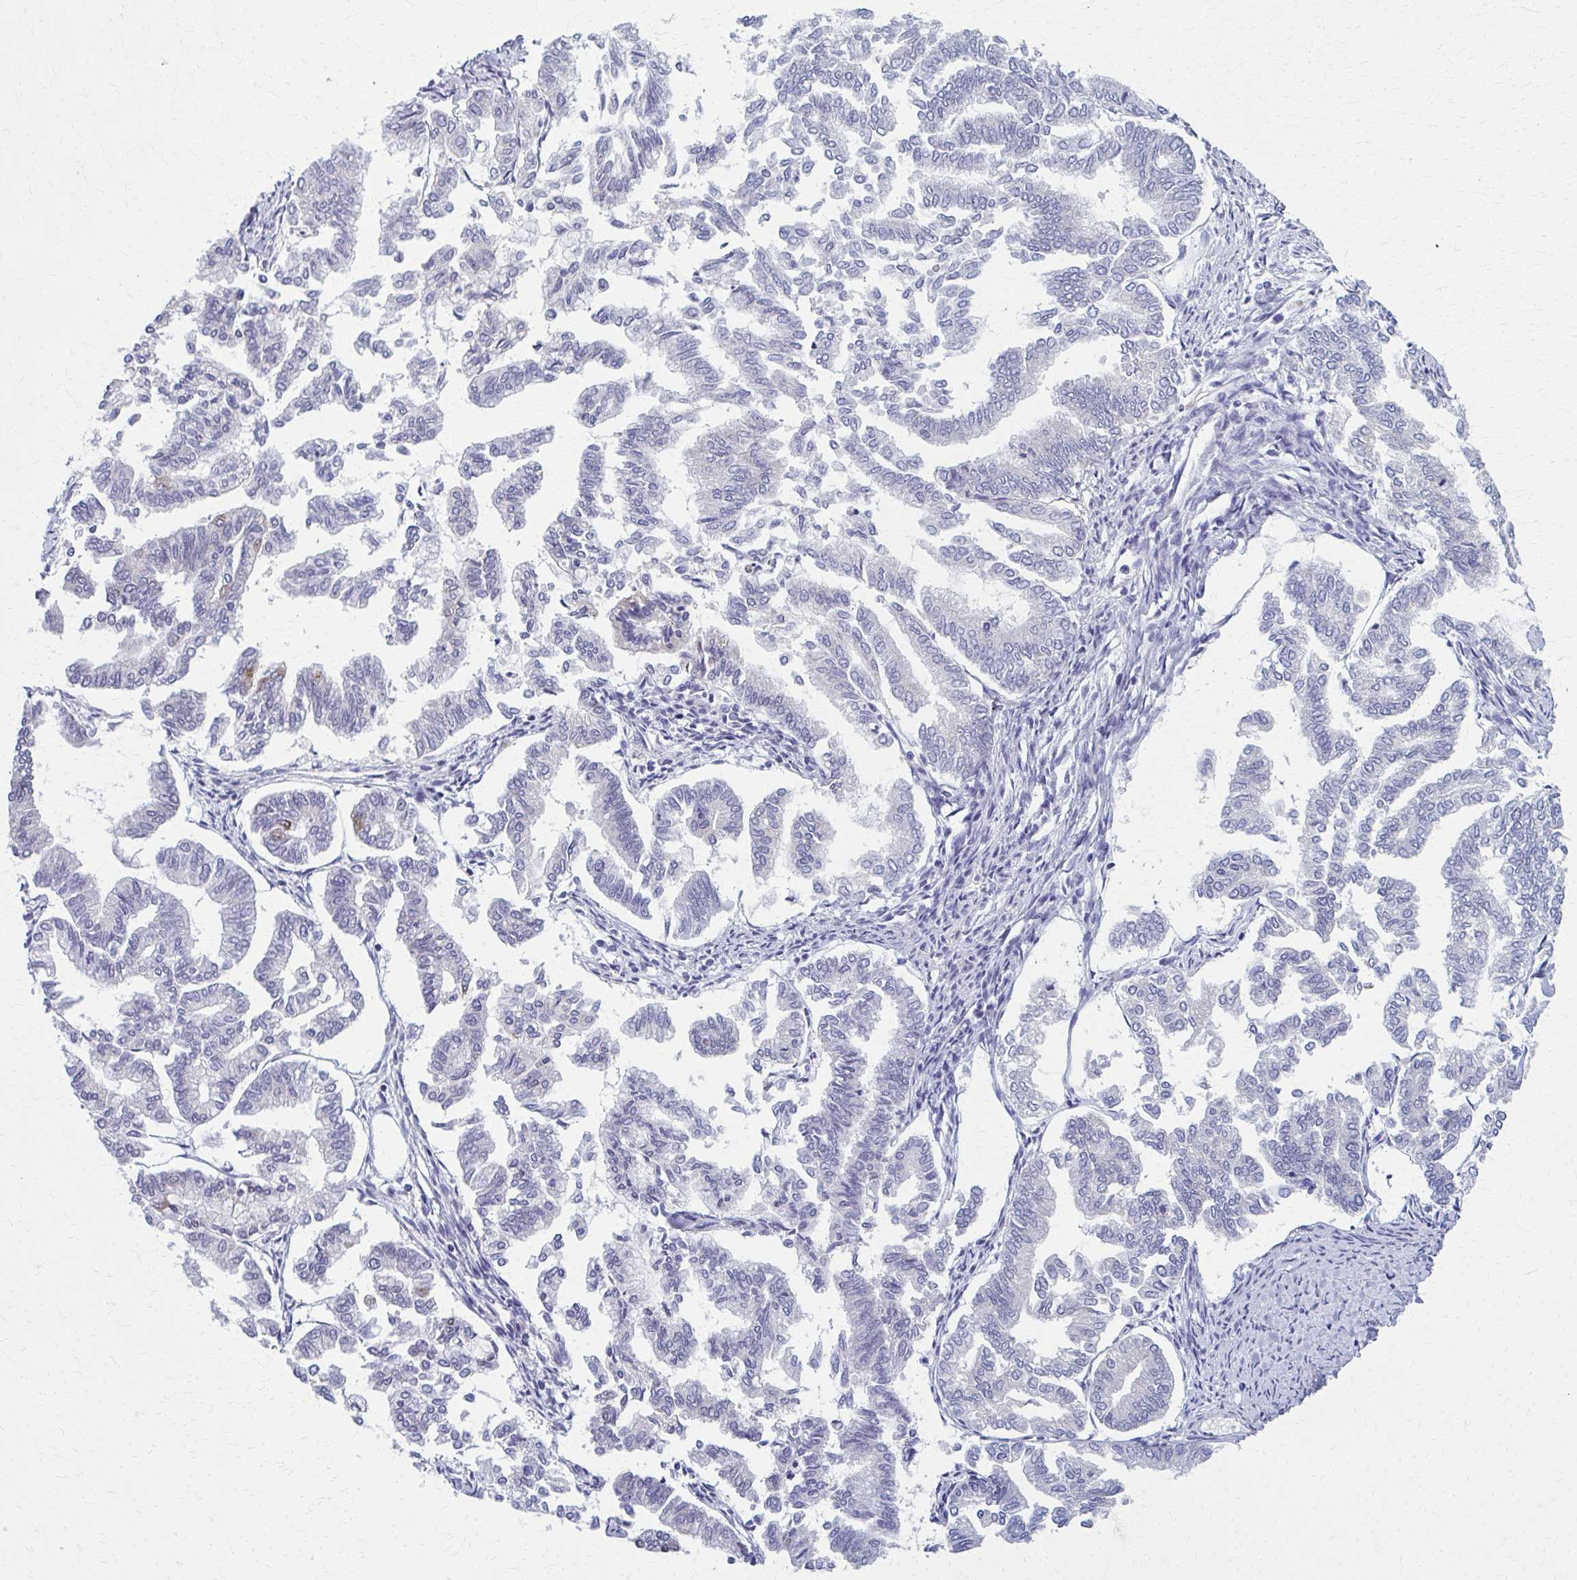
{"staining": {"intensity": "negative", "quantity": "none", "location": "none"}, "tissue": "endometrial cancer", "cell_type": "Tumor cells", "image_type": "cancer", "snomed": [{"axis": "morphology", "description": "Adenocarcinoma, NOS"}, {"axis": "topography", "description": "Endometrium"}], "caption": "A micrograph of endometrial cancer stained for a protein reveals no brown staining in tumor cells.", "gene": "SPATS2L", "patient": {"sex": "female", "age": 79}}